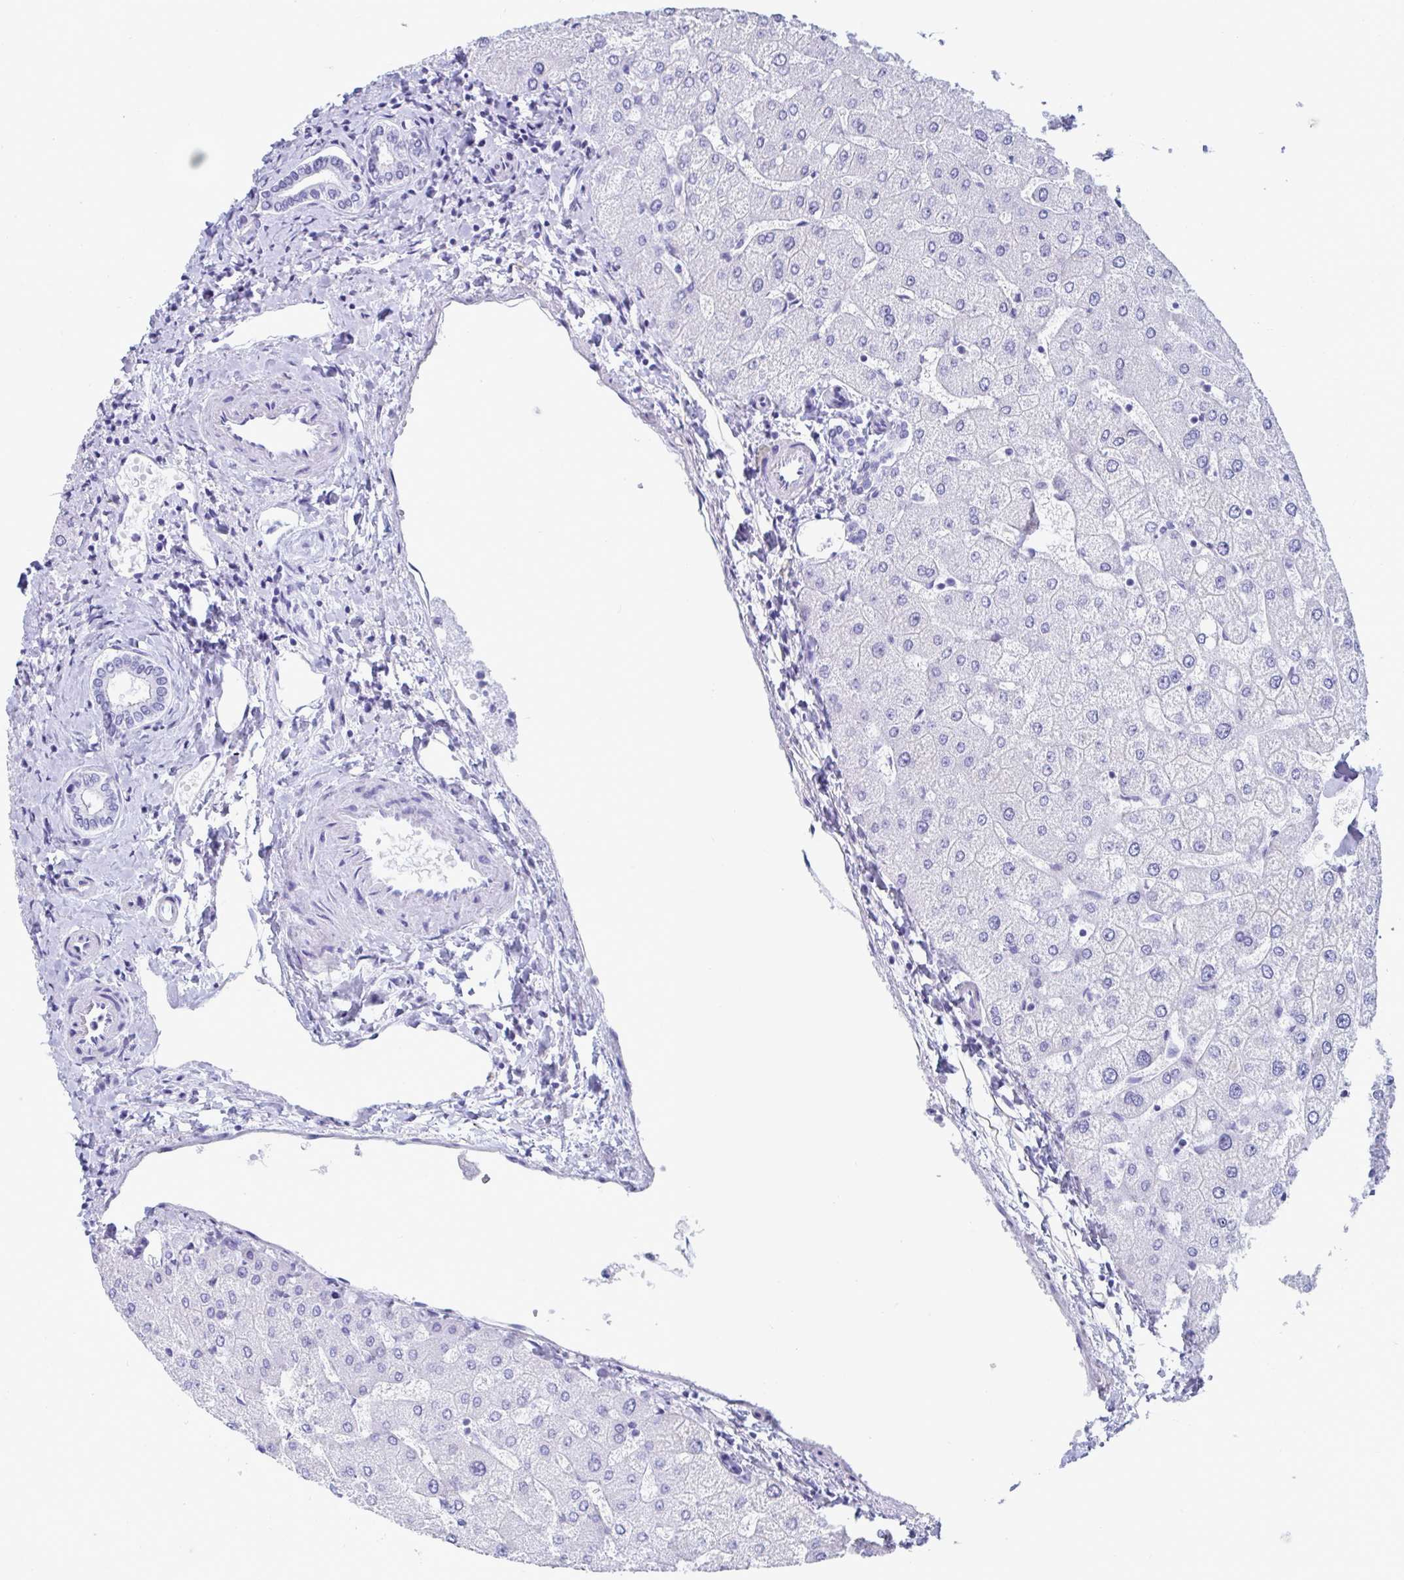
{"staining": {"intensity": "negative", "quantity": "none", "location": "none"}, "tissue": "liver", "cell_type": "Cholangiocytes", "image_type": "normal", "snomed": [{"axis": "morphology", "description": "Normal tissue, NOS"}, {"axis": "topography", "description": "Liver"}], "caption": "Cholangiocytes show no significant staining in normal liver. (DAB immunohistochemistry visualized using brightfield microscopy, high magnification).", "gene": "GKN2", "patient": {"sex": "female", "age": 54}}